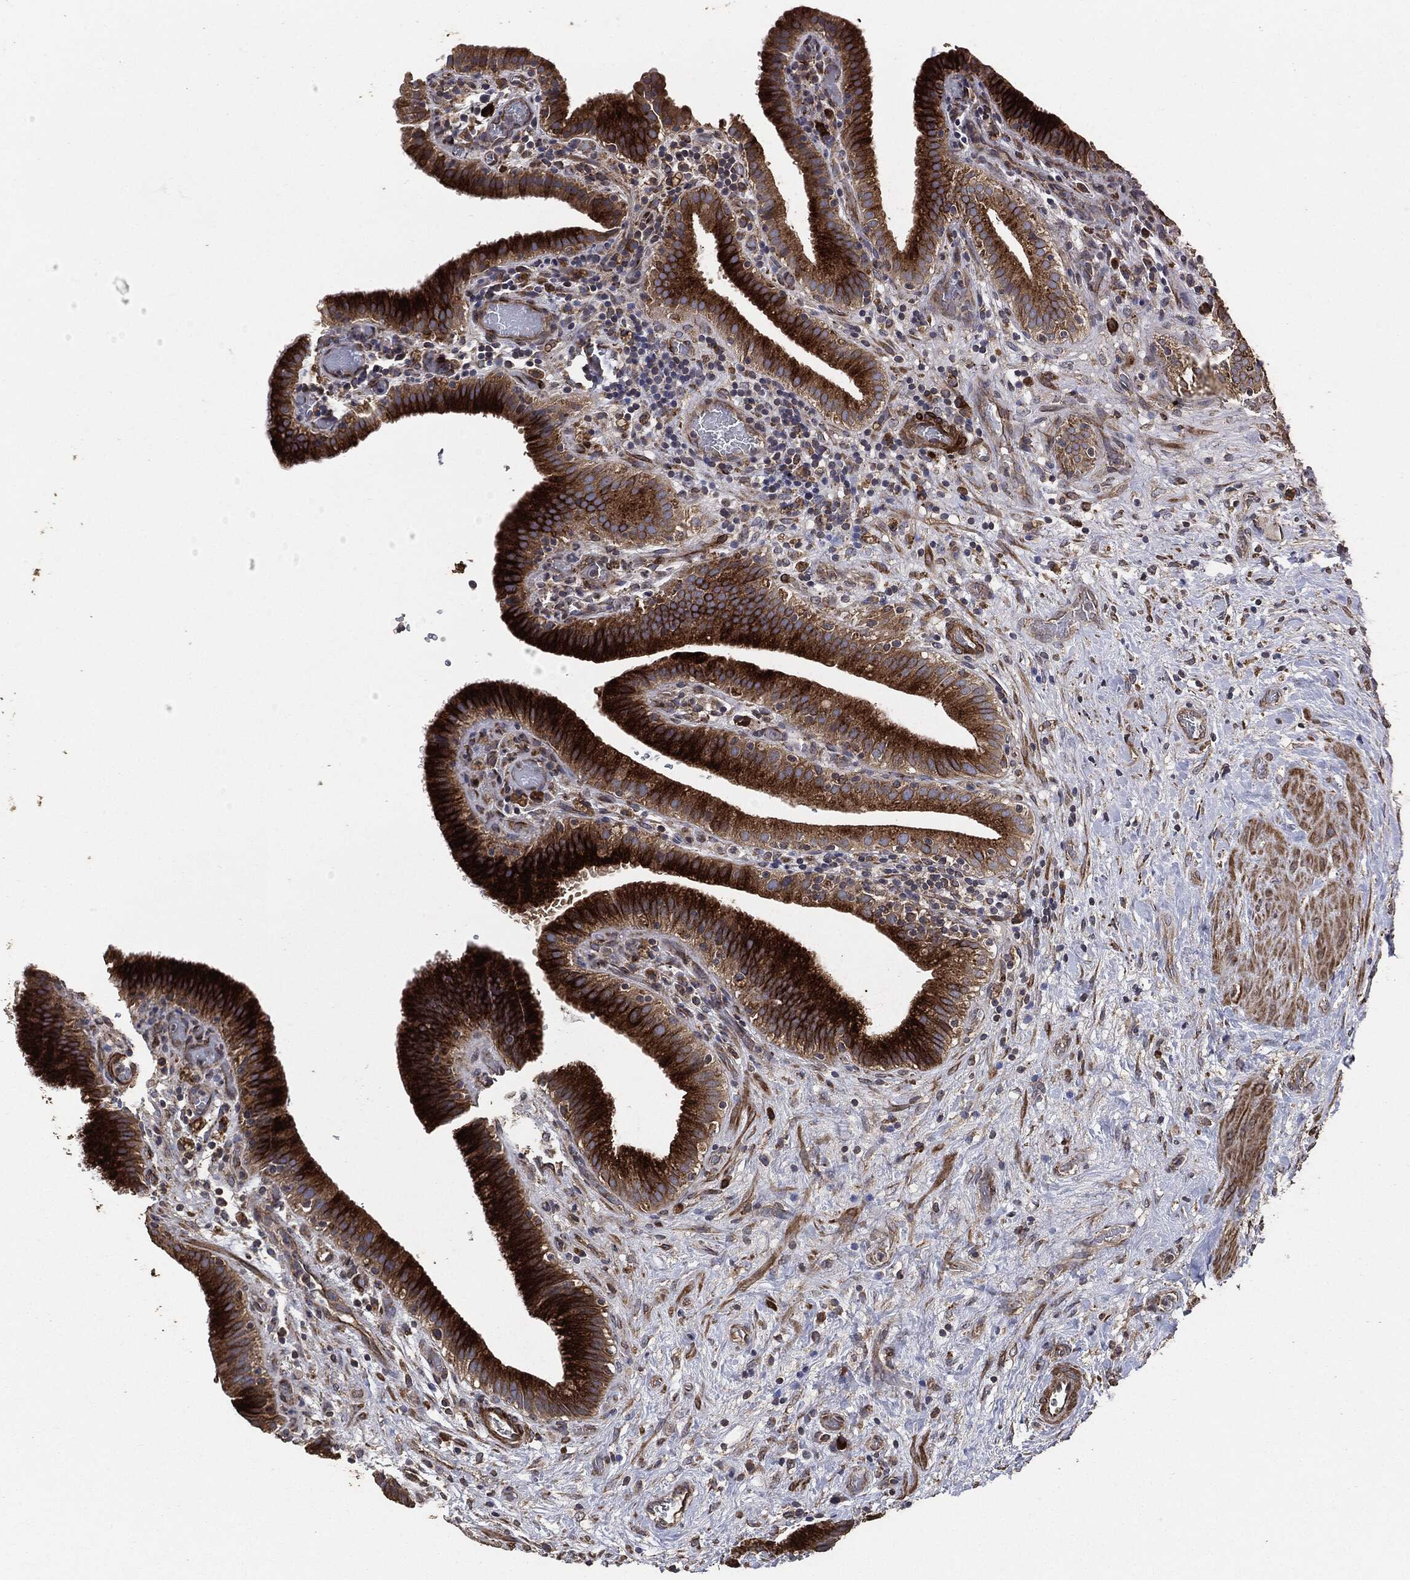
{"staining": {"intensity": "strong", "quantity": "25%-75%", "location": "cytoplasmic/membranous"}, "tissue": "gallbladder", "cell_type": "Glandular cells", "image_type": "normal", "snomed": [{"axis": "morphology", "description": "Normal tissue, NOS"}, {"axis": "topography", "description": "Gallbladder"}], "caption": "A brown stain shows strong cytoplasmic/membranous positivity of a protein in glandular cells of benign human gallbladder. (DAB = brown stain, brightfield microscopy at high magnification).", "gene": "STK3", "patient": {"sex": "male", "age": 62}}